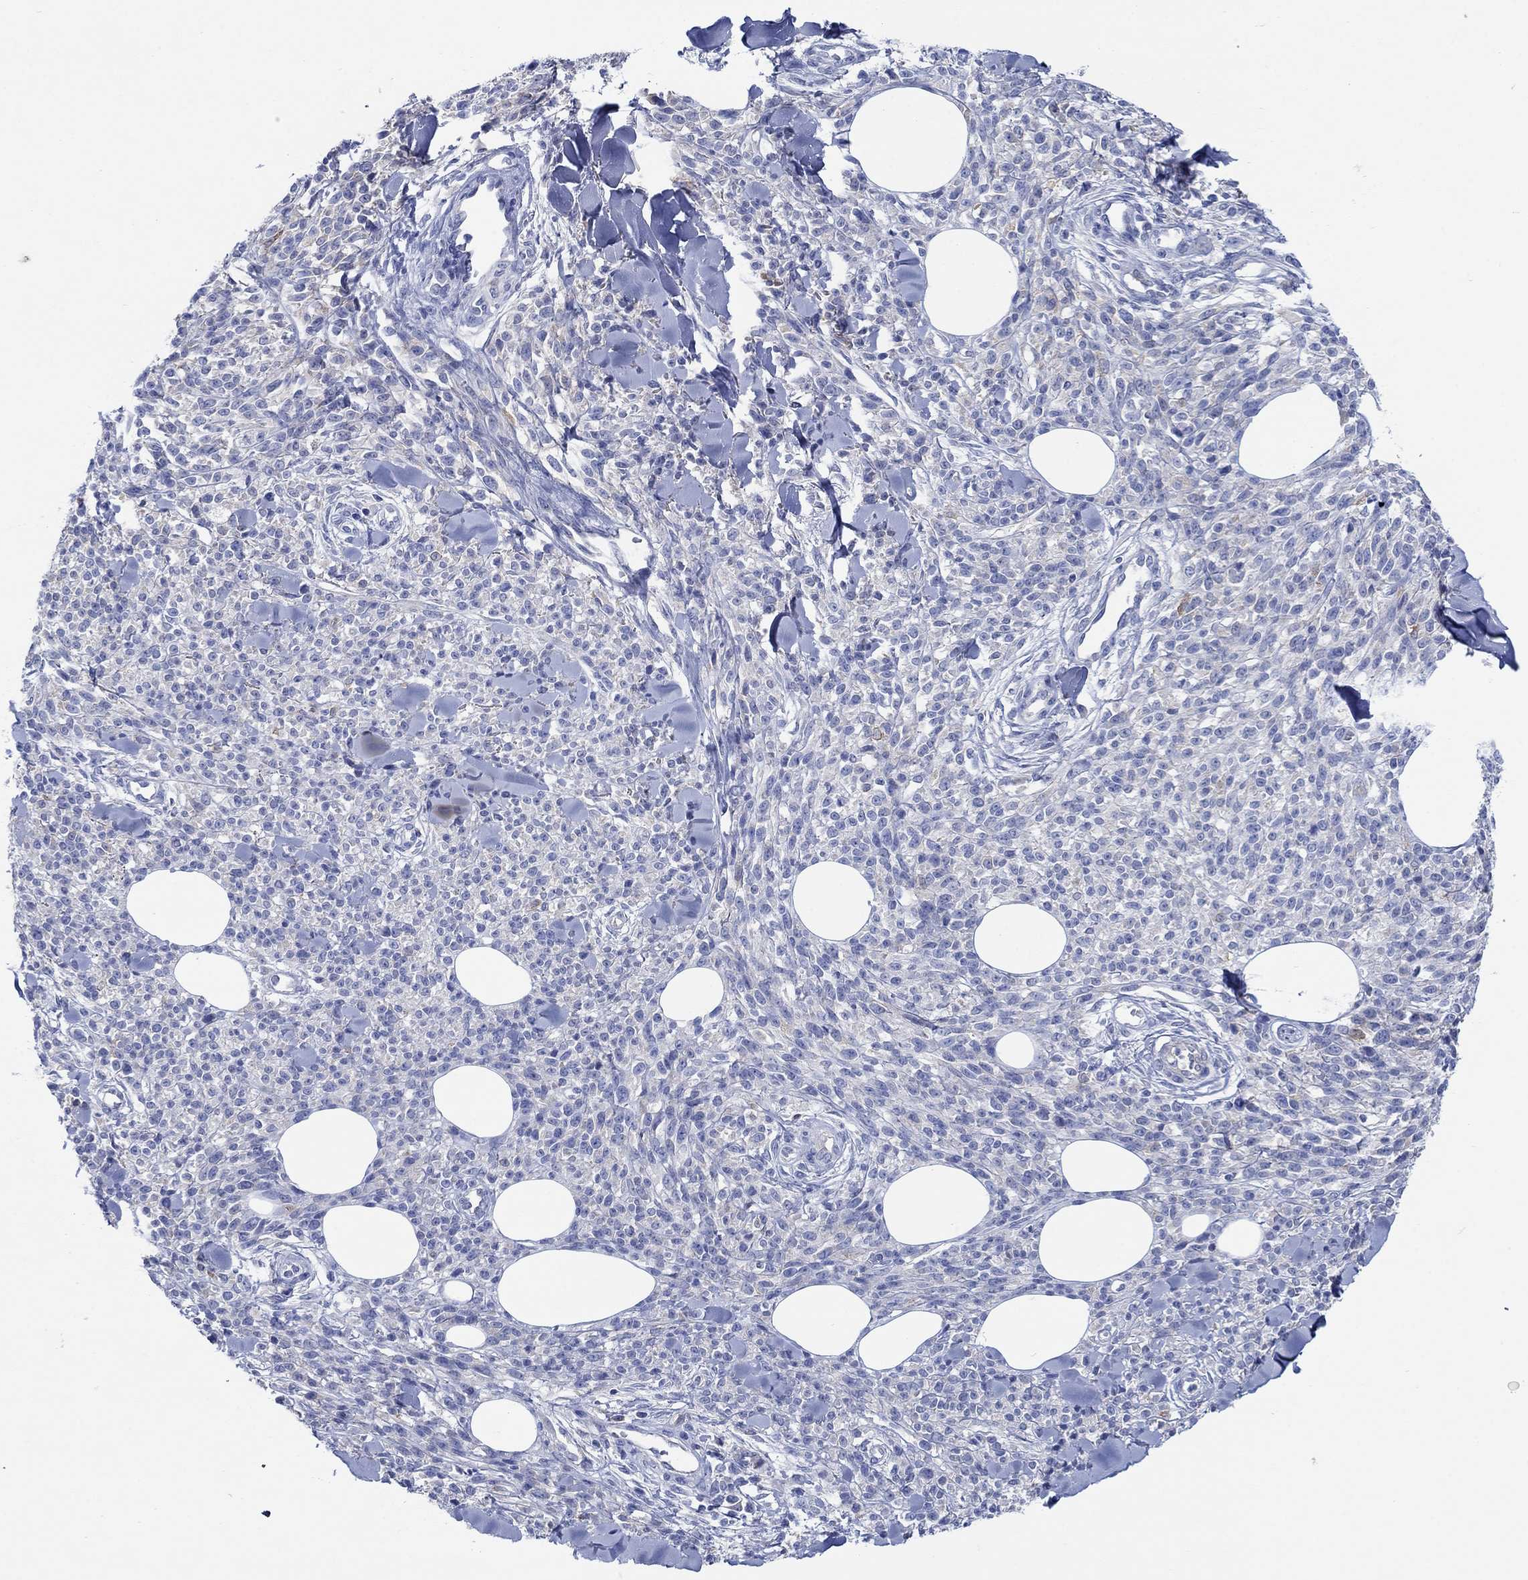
{"staining": {"intensity": "weak", "quantity": "25%-75%", "location": "cytoplasmic/membranous"}, "tissue": "melanoma", "cell_type": "Tumor cells", "image_type": "cancer", "snomed": [{"axis": "morphology", "description": "Malignant melanoma, NOS"}, {"axis": "topography", "description": "Skin"}, {"axis": "topography", "description": "Skin of trunk"}], "caption": "A low amount of weak cytoplasmic/membranous expression is seen in approximately 25%-75% of tumor cells in malignant melanoma tissue. (brown staining indicates protein expression, while blue staining denotes nuclei).", "gene": "TRIM16", "patient": {"sex": "male", "age": 74}}